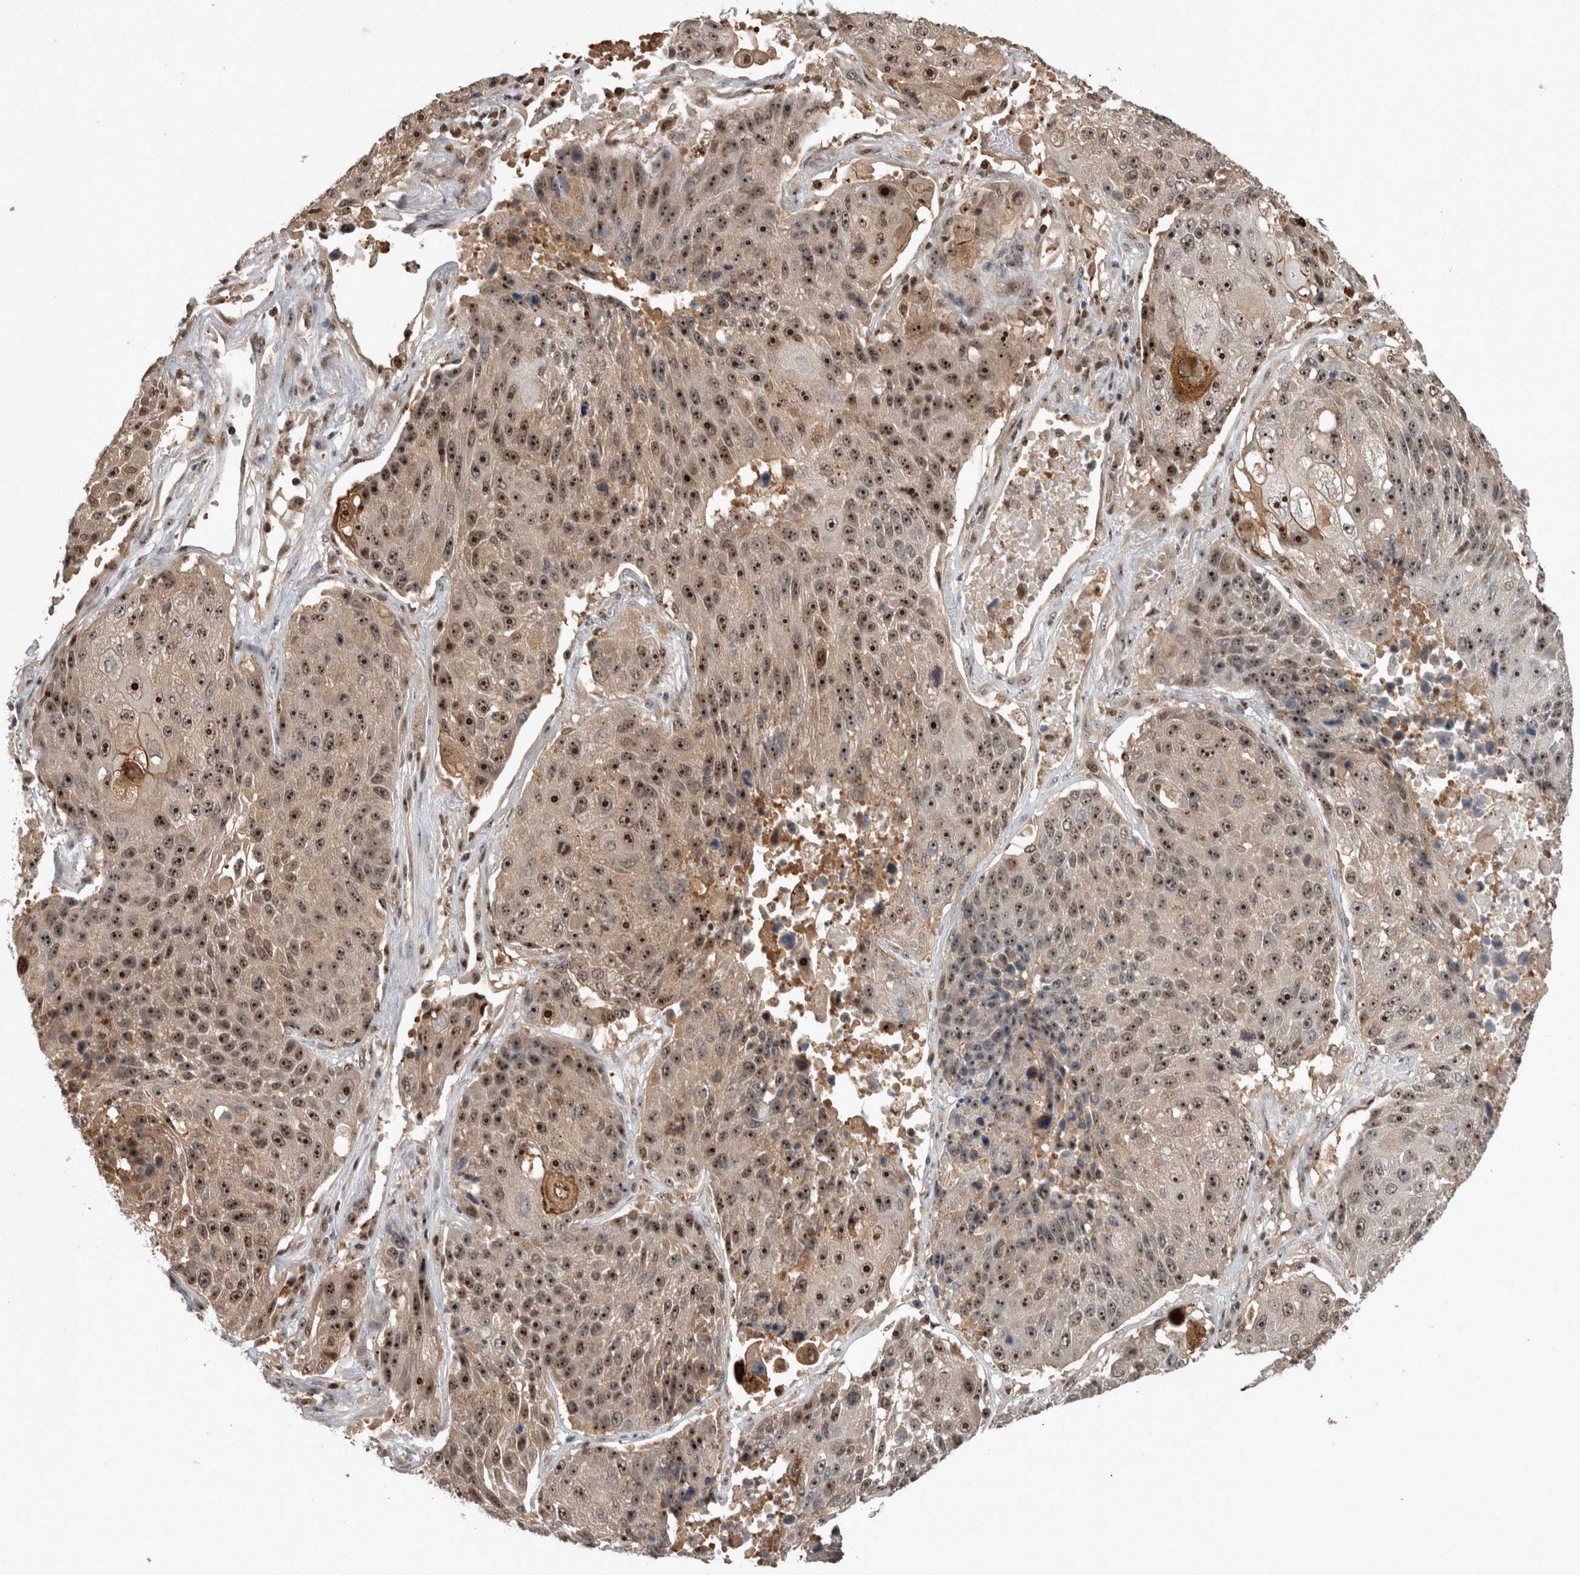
{"staining": {"intensity": "strong", "quantity": ">75%", "location": "nuclear"}, "tissue": "lung cancer", "cell_type": "Tumor cells", "image_type": "cancer", "snomed": [{"axis": "morphology", "description": "Squamous cell carcinoma, NOS"}, {"axis": "topography", "description": "Lung"}], "caption": "Lung cancer (squamous cell carcinoma) stained with immunohistochemistry displays strong nuclear staining in about >75% of tumor cells.", "gene": "TDRD7", "patient": {"sex": "male", "age": 61}}